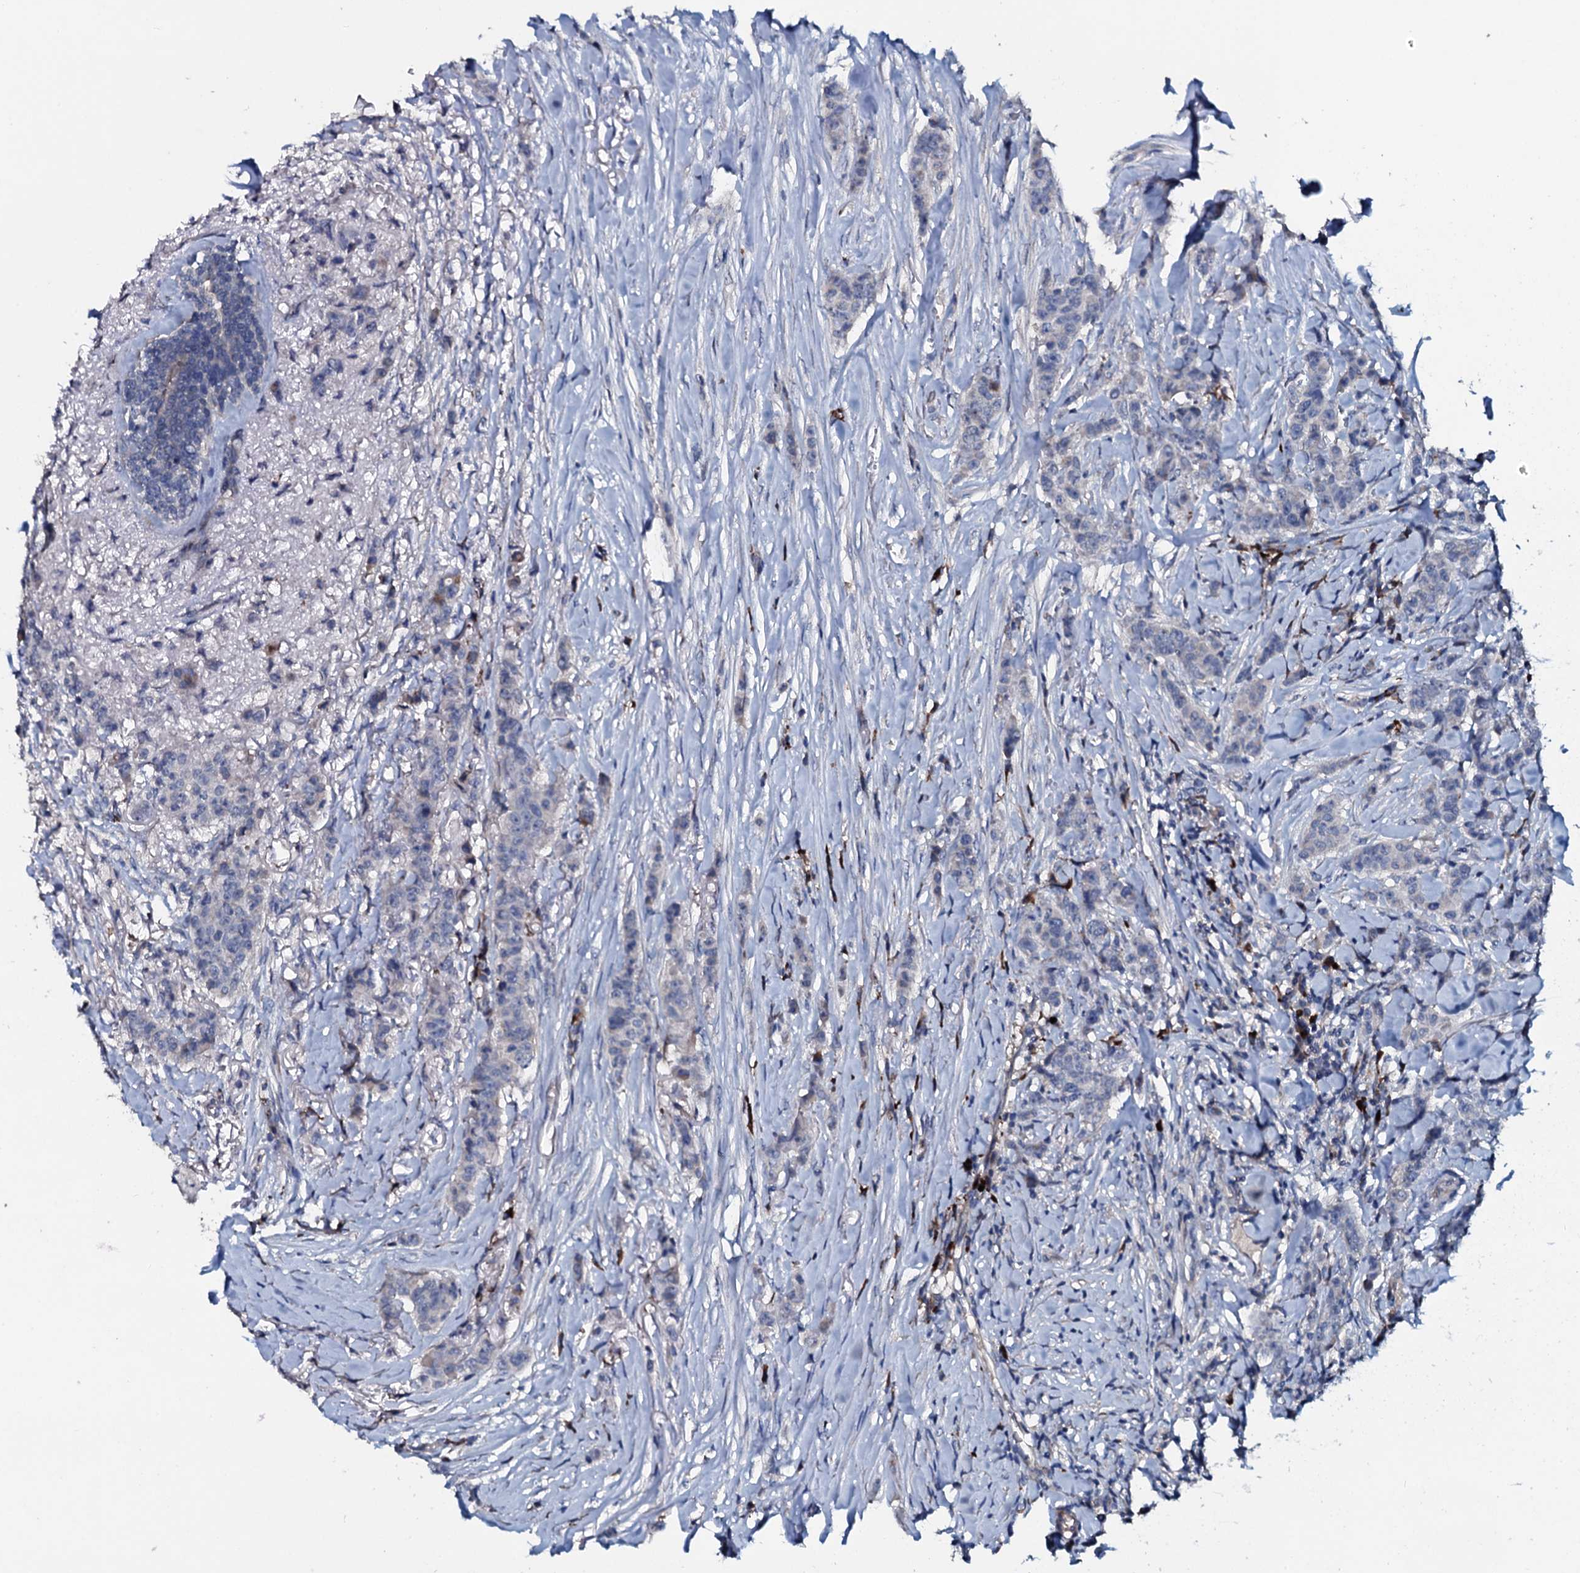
{"staining": {"intensity": "negative", "quantity": "none", "location": "none"}, "tissue": "breast cancer", "cell_type": "Tumor cells", "image_type": "cancer", "snomed": [{"axis": "morphology", "description": "Duct carcinoma"}, {"axis": "topography", "description": "Breast"}], "caption": "An immunohistochemistry histopathology image of breast invasive ductal carcinoma is shown. There is no staining in tumor cells of breast invasive ductal carcinoma. (Stains: DAB IHC with hematoxylin counter stain, Microscopy: brightfield microscopy at high magnification).", "gene": "IL12B", "patient": {"sex": "female", "age": 40}}